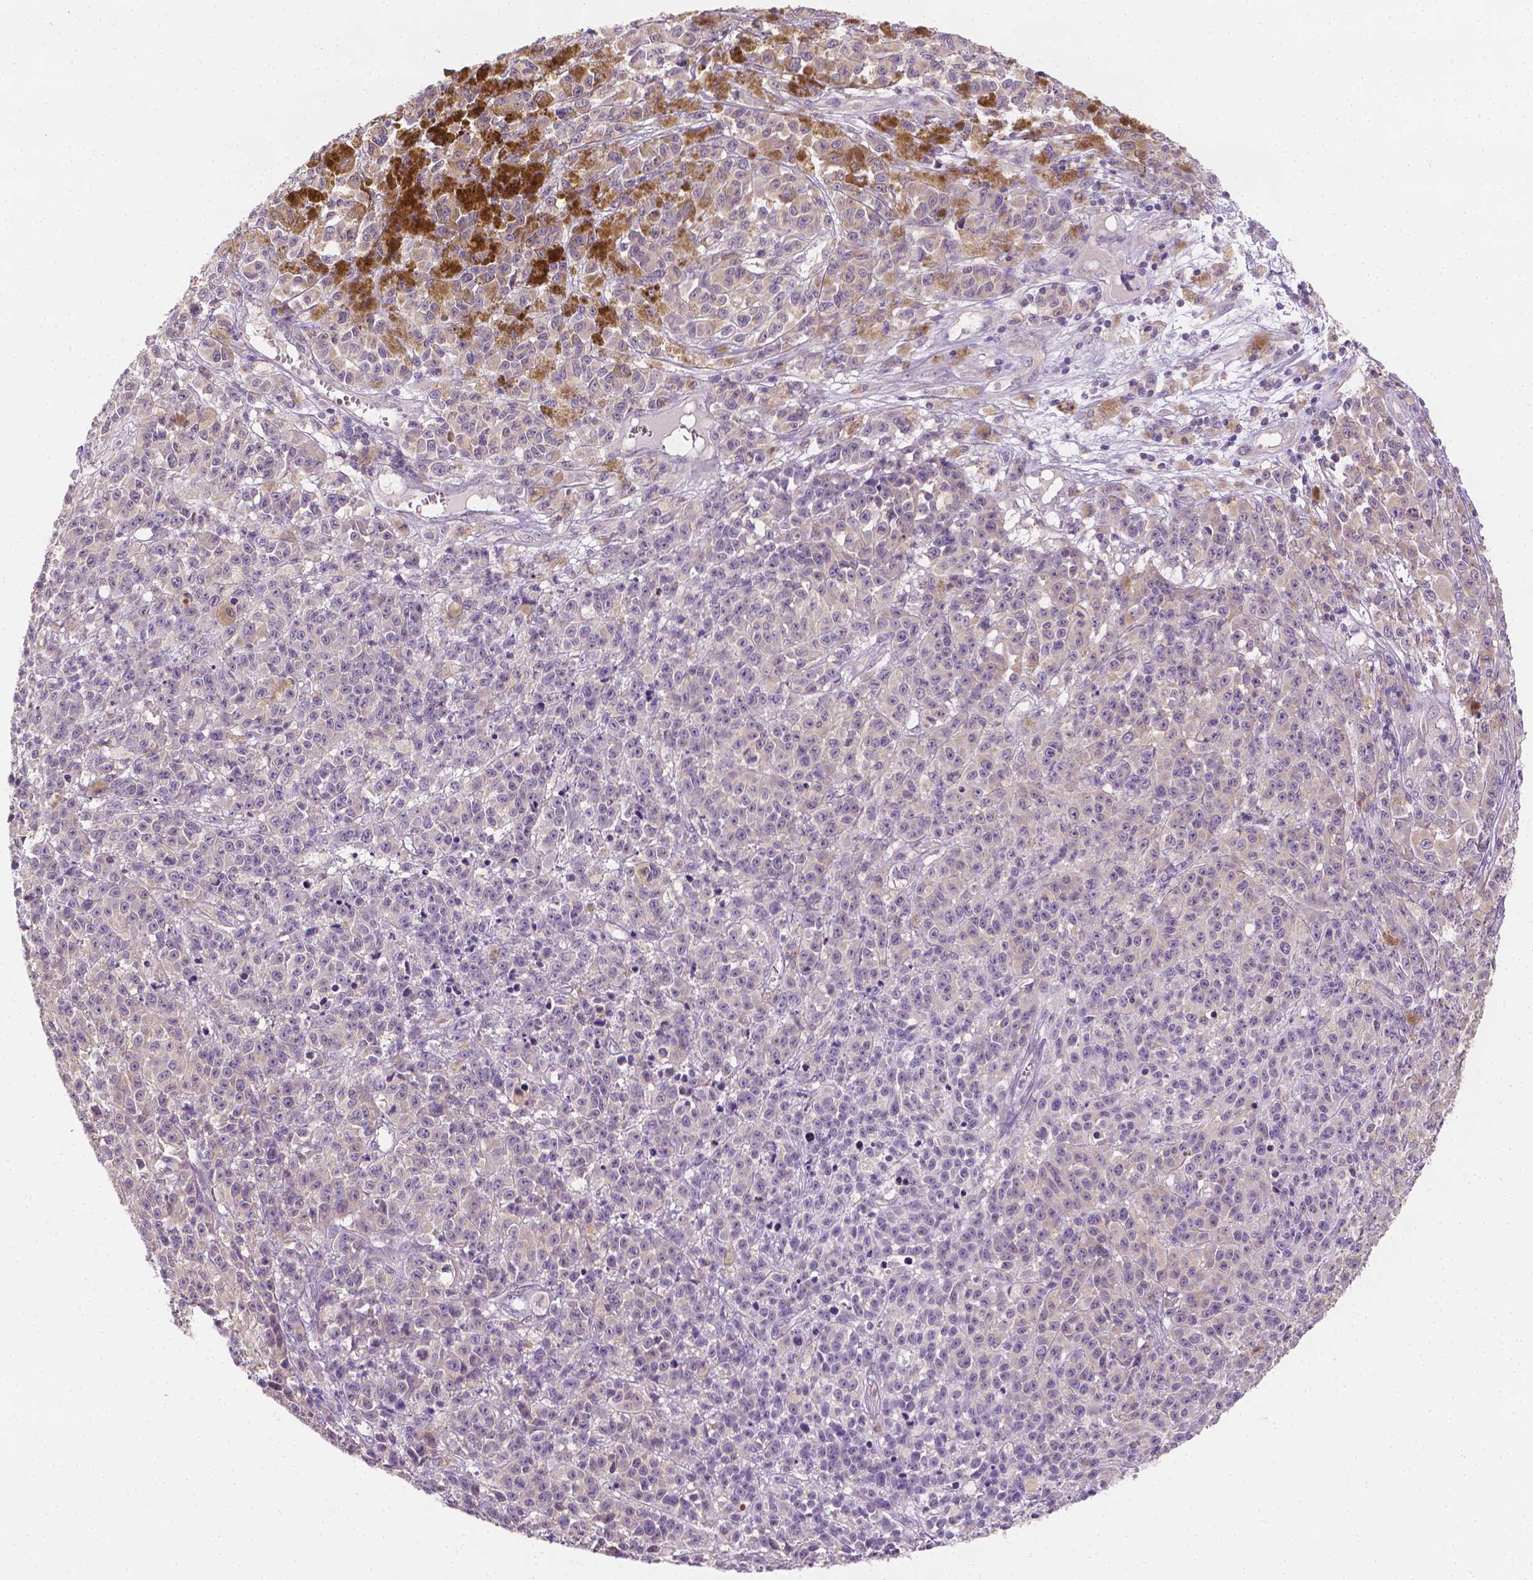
{"staining": {"intensity": "negative", "quantity": "none", "location": "none"}, "tissue": "melanoma", "cell_type": "Tumor cells", "image_type": "cancer", "snomed": [{"axis": "morphology", "description": "Malignant melanoma, NOS"}, {"axis": "topography", "description": "Skin"}], "caption": "Immunohistochemistry histopathology image of human melanoma stained for a protein (brown), which reveals no staining in tumor cells.", "gene": "FASN", "patient": {"sex": "female", "age": 58}}